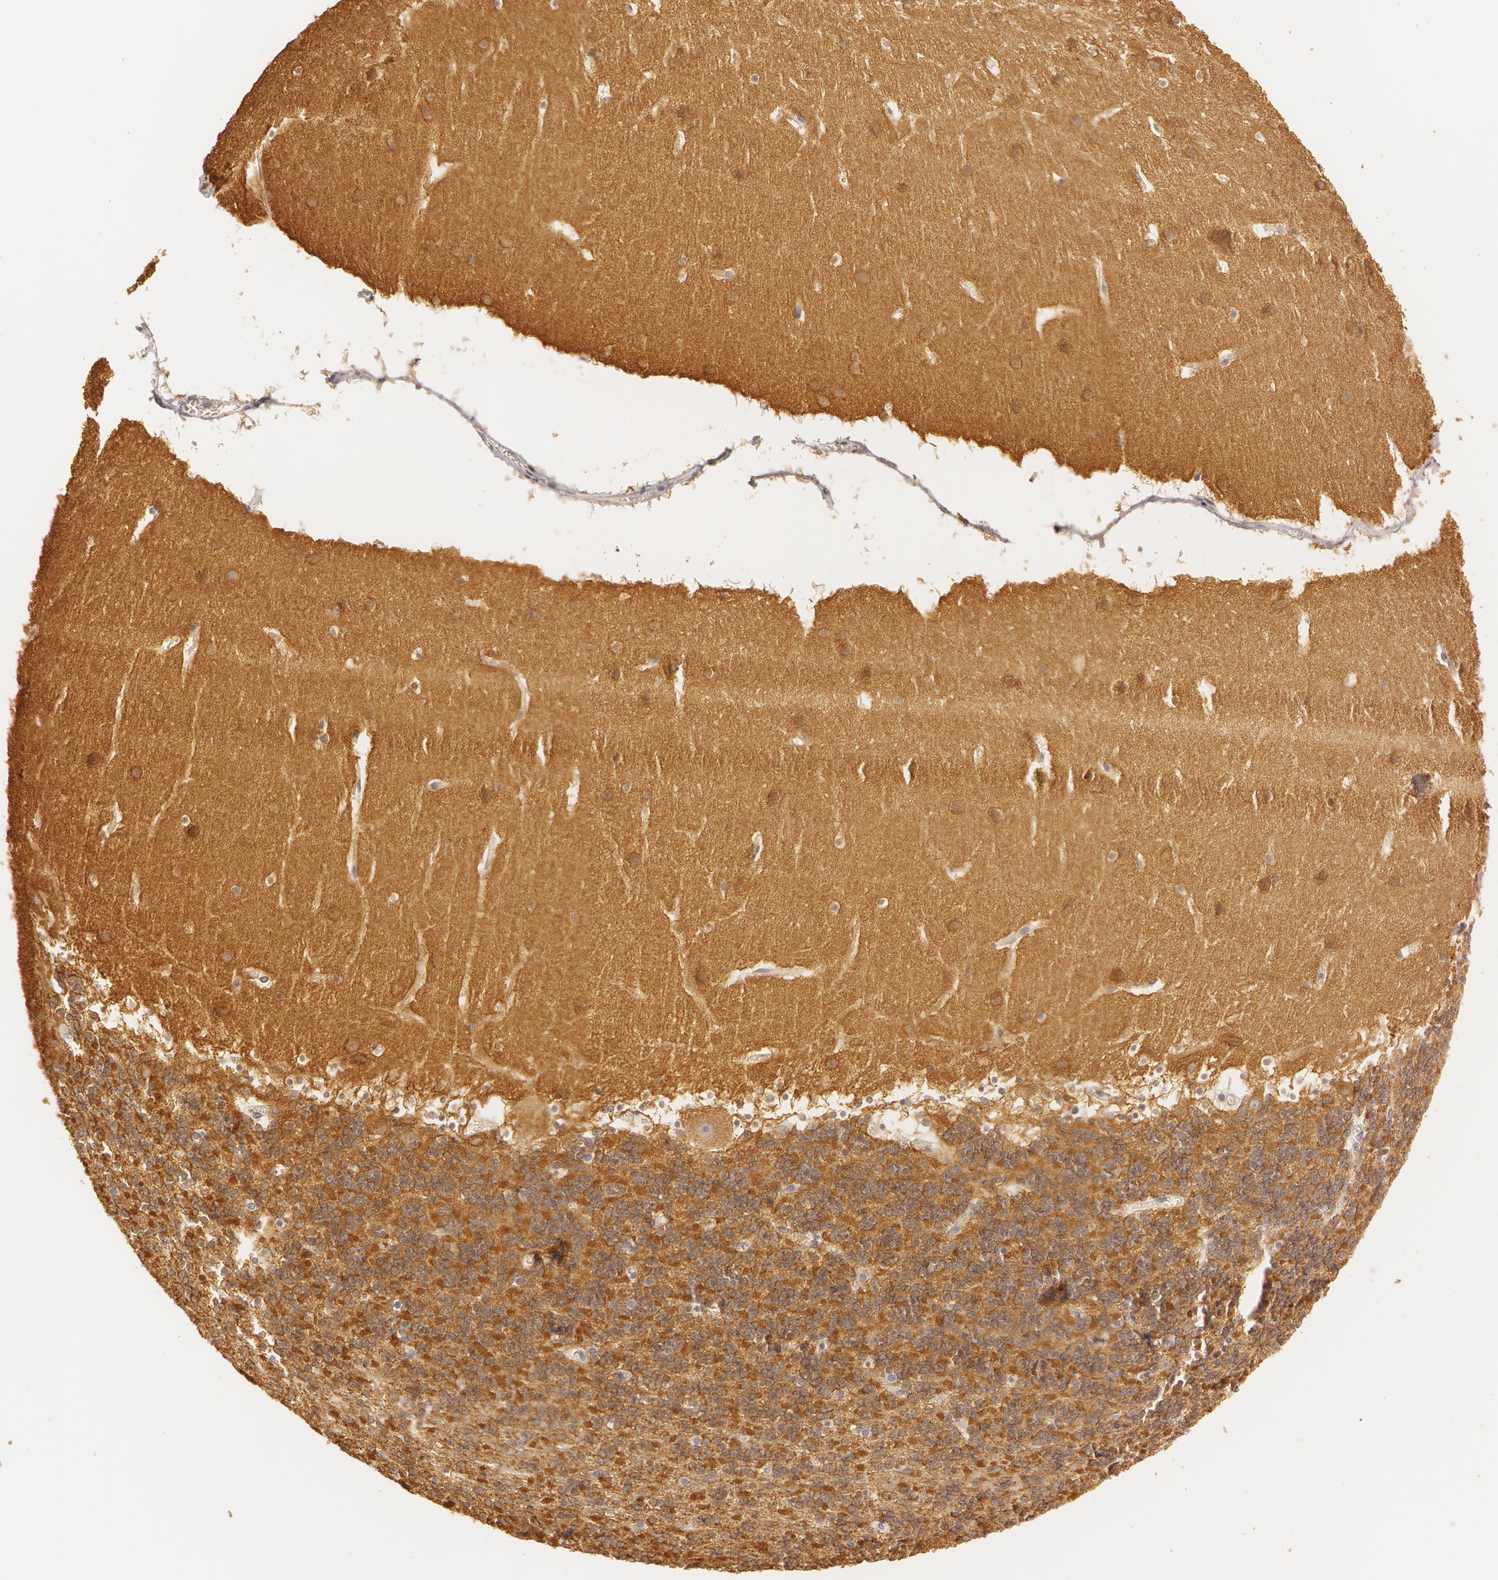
{"staining": {"intensity": "strong", "quantity": ">75%", "location": "cytoplasmic/membranous"}, "tissue": "cerebellum", "cell_type": "Cells in granular layer", "image_type": "normal", "snomed": [{"axis": "morphology", "description": "Normal tissue, NOS"}, {"axis": "topography", "description": "Cerebellum"}], "caption": "IHC of normal human cerebellum shows high levels of strong cytoplasmic/membranous staining in about >75% of cells in granular layer.", "gene": "RALGAPA1", "patient": {"sex": "male", "age": 45}}